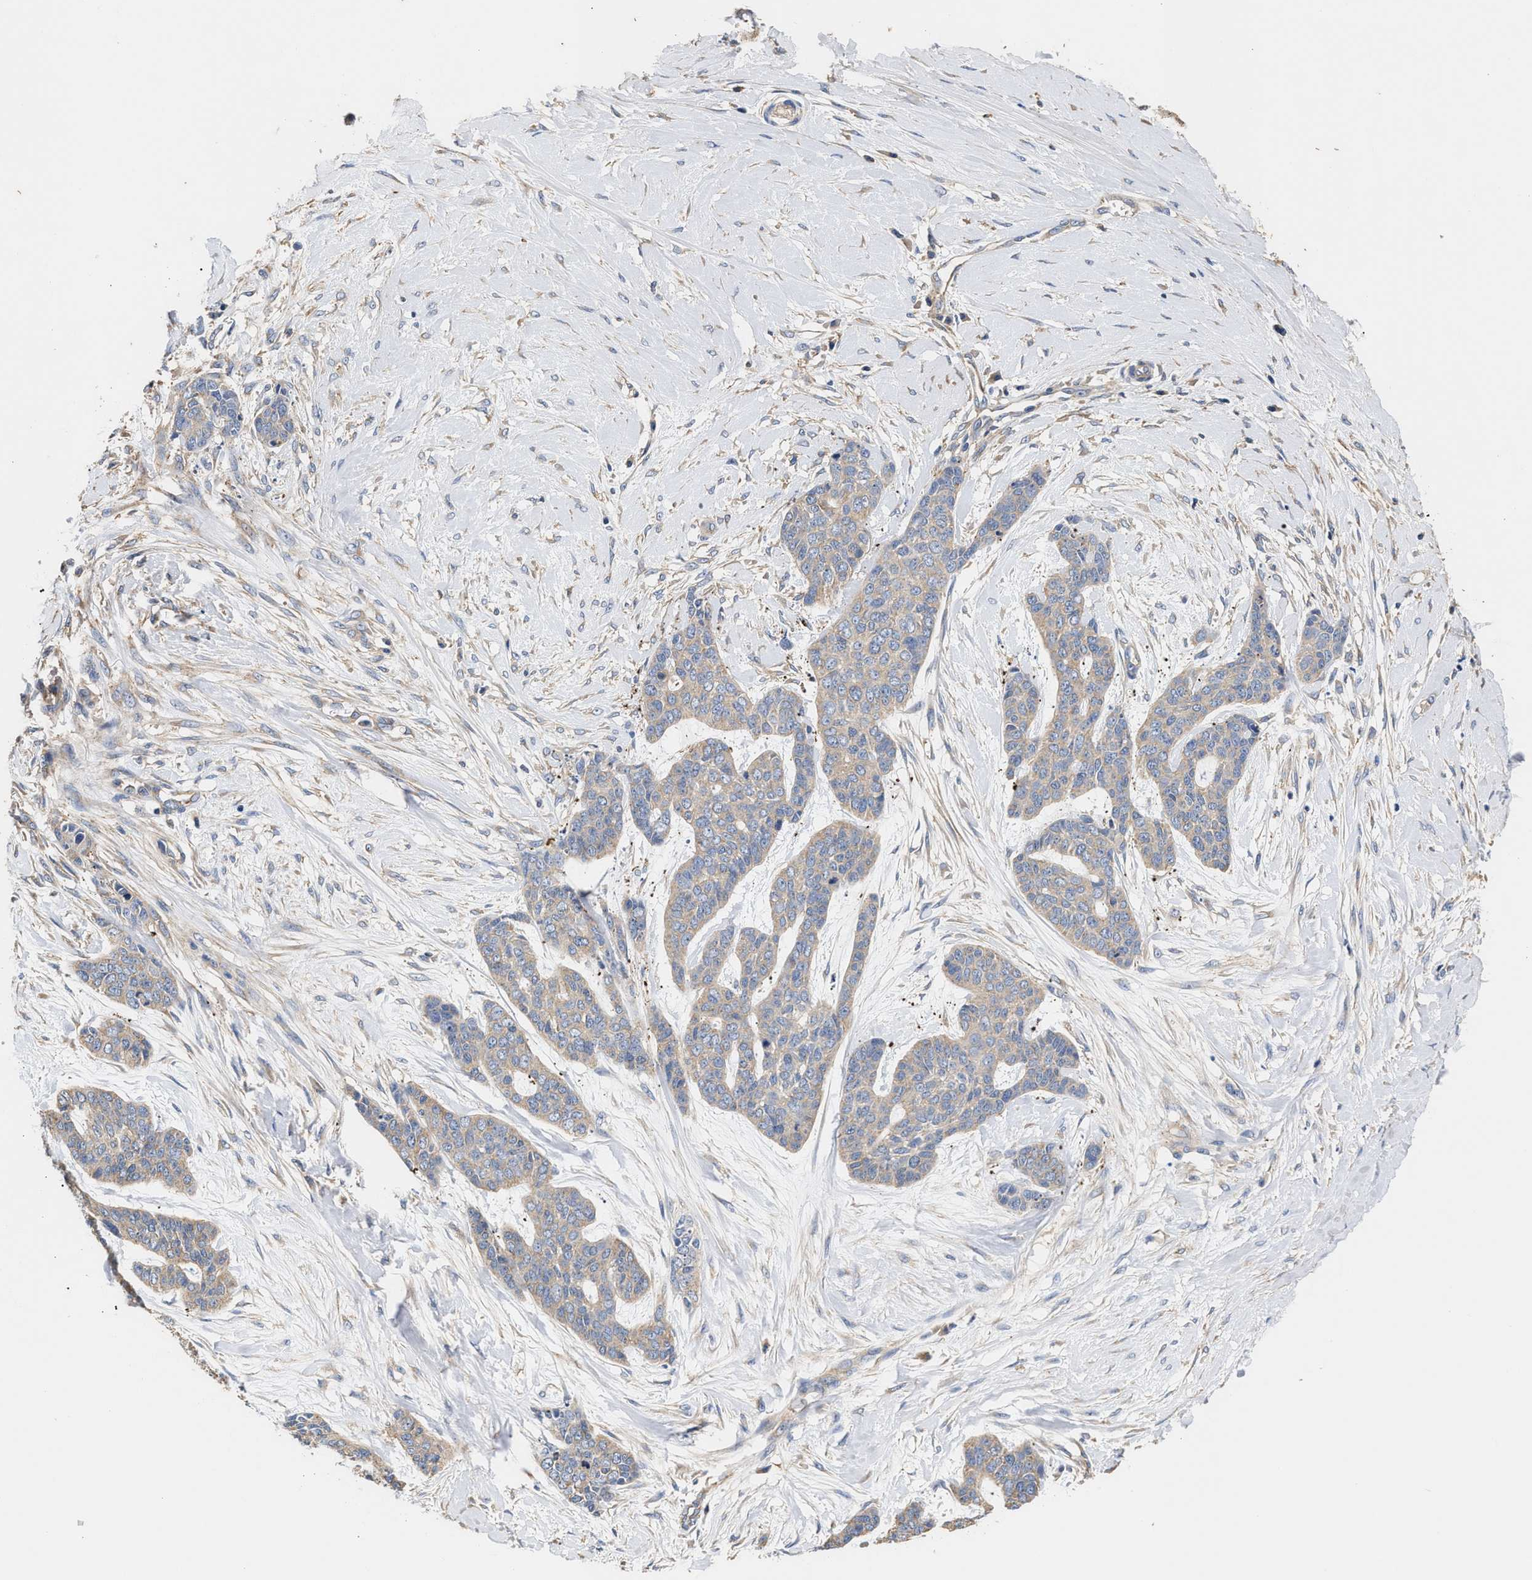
{"staining": {"intensity": "weak", "quantity": "<25%", "location": "cytoplasmic/membranous"}, "tissue": "skin cancer", "cell_type": "Tumor cells", "image_type": "cancer", "snomed": [{"axis": "morphology", "description": "Basal cell carcinoma"}, {"axis": "topography", "description": "Skin"}], "caption": "DAB (3,3'-diaminobenzidine) immunohistochemical staining of basal cell carcinoma (skin) reveals no significant expression in tumor cells. (Brightfield microscopy of DAB (3,3'-diaminobenzidine) immunohistochemistry (IHC) at high magnification).", "gene": "KLB", "patient": {"sex": "female", "age": 64}}